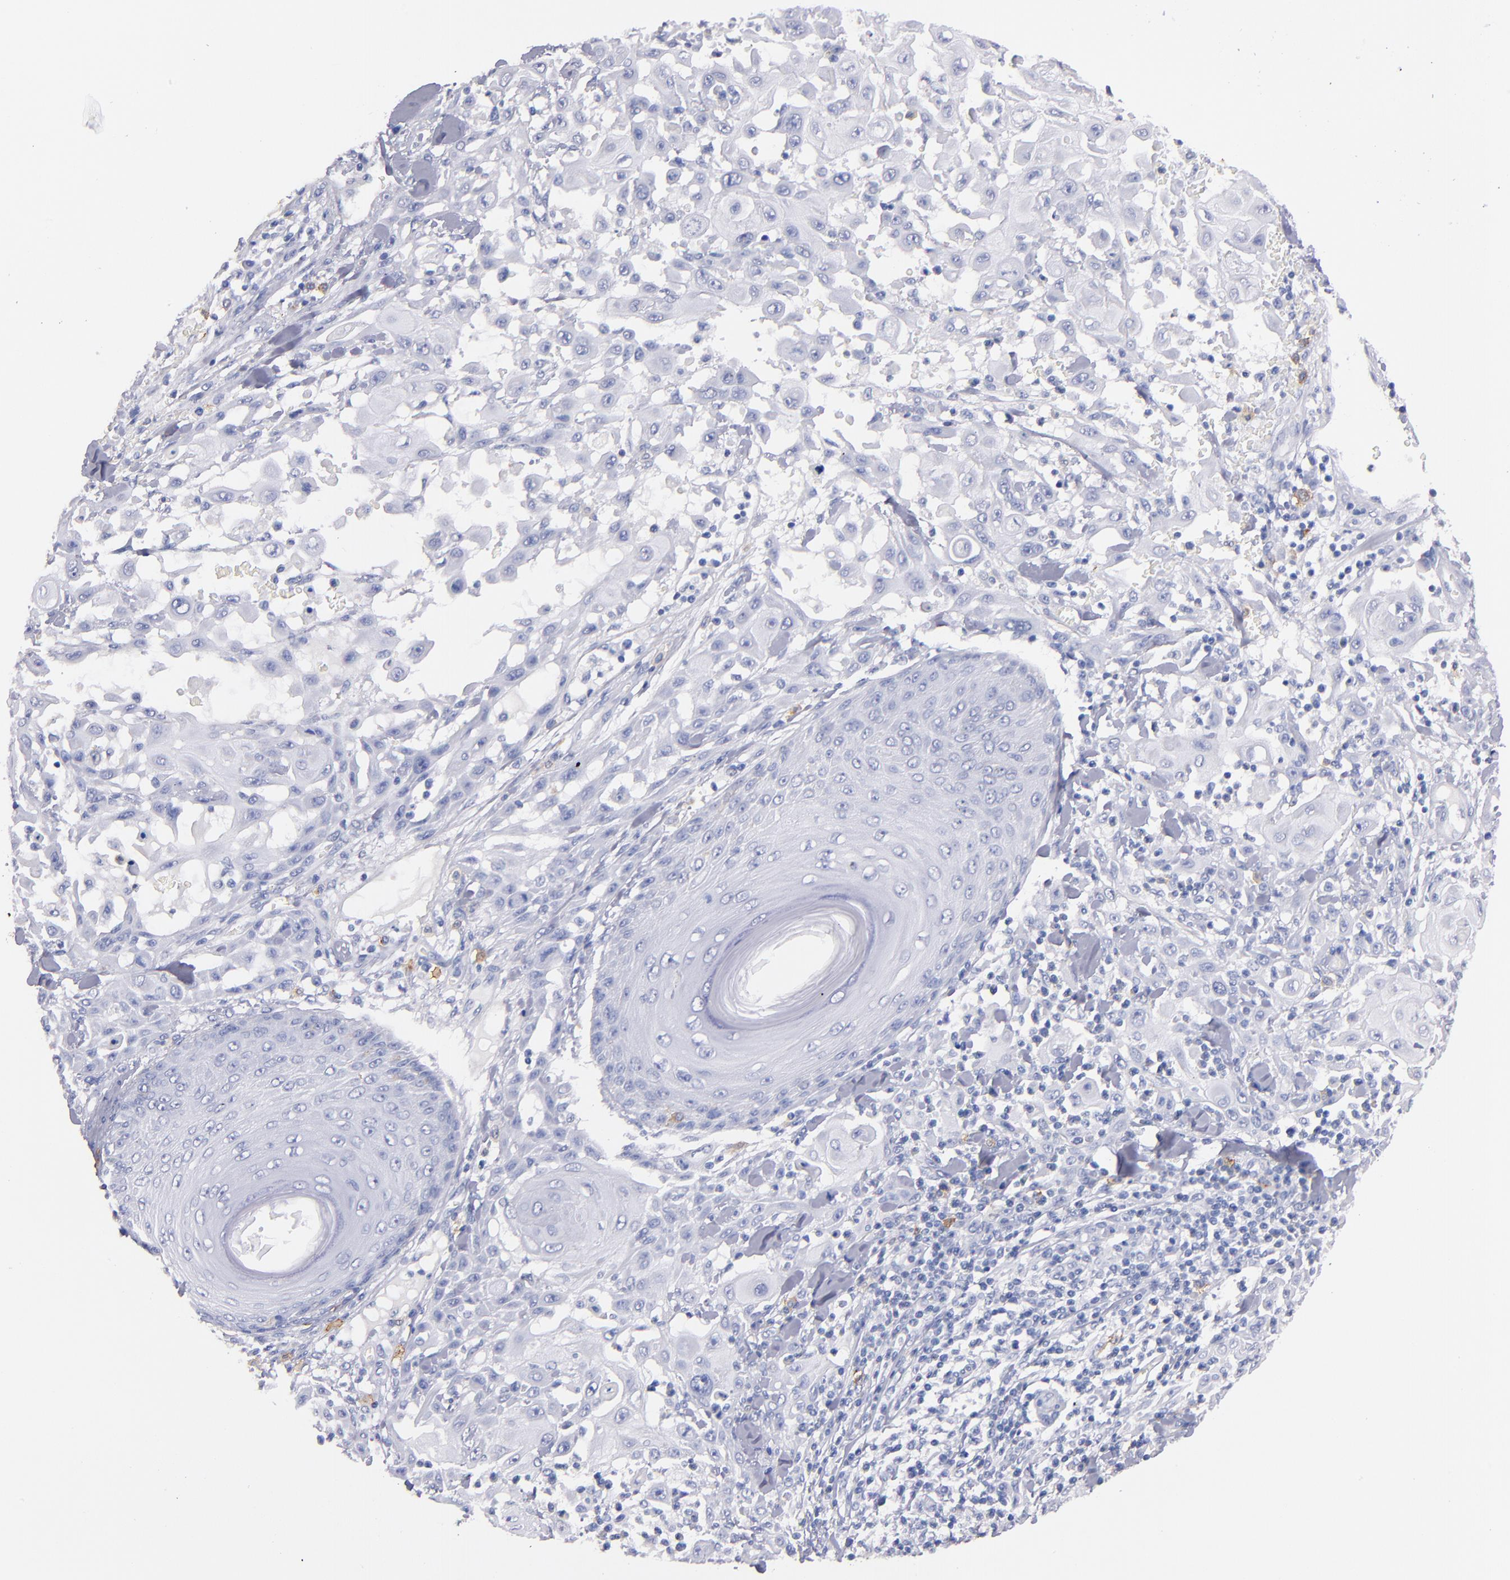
{"staining": {"intensity": "negative", "quantity": "none", "location": "none"}, "tissue": "skin cancer", "cell_type": "Tumor cells", "image_type": "cancer", "snomed": [{"axis": "morphology", "description": "Squamous cell carcinoma, NOS"}, {"axis": "topography", "description": "Skin"}], "caption": "Skin cancer (squamous cell carcinoma) stained for a protein using immunohistochemistry (IHC) shows no staining tumor cells.", "gene": "KIT", "patient": {"sex": "male", "age": 24}}